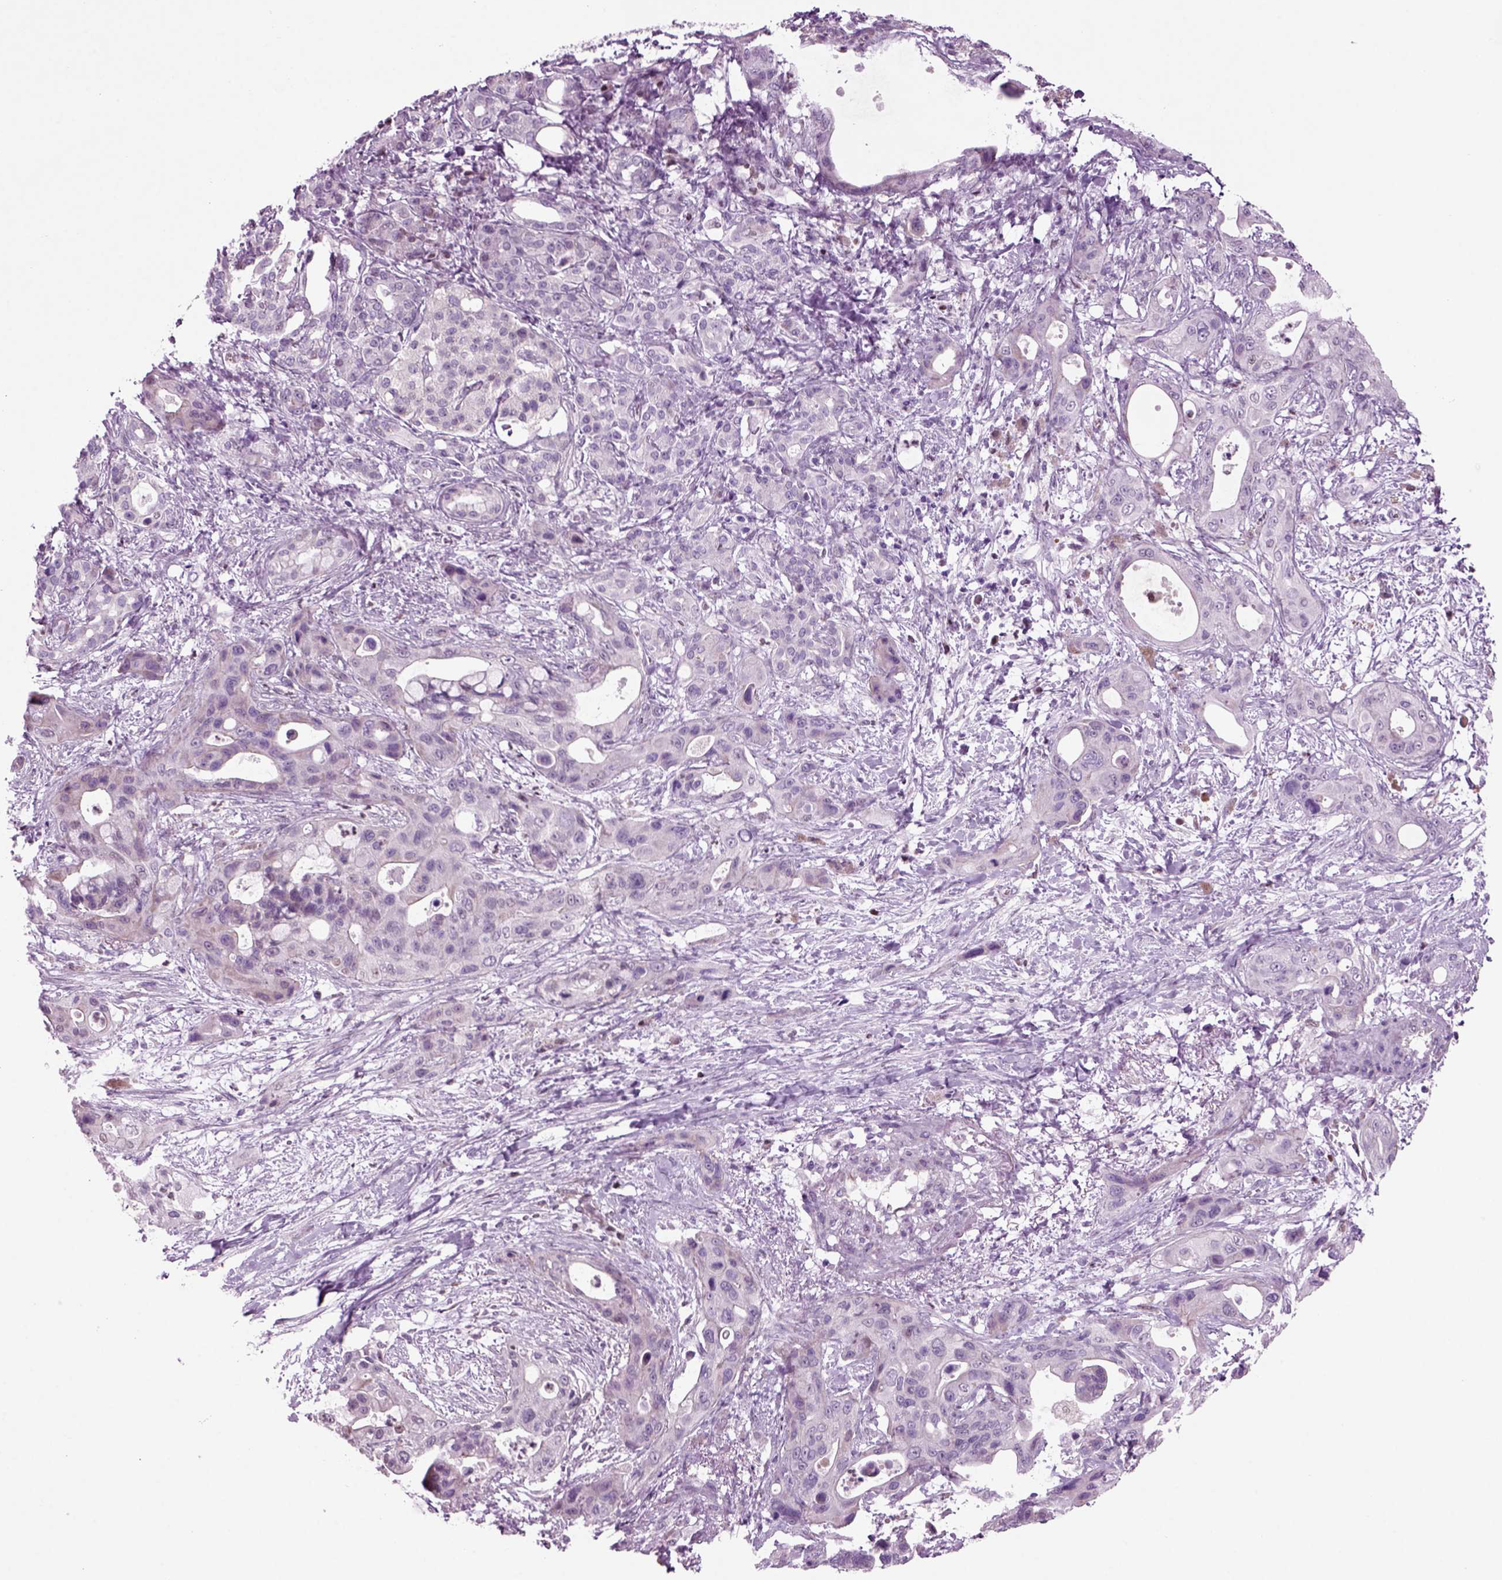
{"staining": {"intensity": "weak", "quantity": "<25%", "location": "cytoplasmic/membranous"}, "tissue": "pancreatic cancer", "cell_type": "Tumor cells", "image_type": "cancer", "snomed": [{"axis": "morphology", "description": "Adenocarcinoma, NOS"}, {"axis": "topography", "description": "Pancreas"}], "caption": "Tumor cells show no significant protein positivity in adenocarcinoma (pancreatic).", "gene": "ARID3A", "patient": {"sex": "male", "age": 71}}